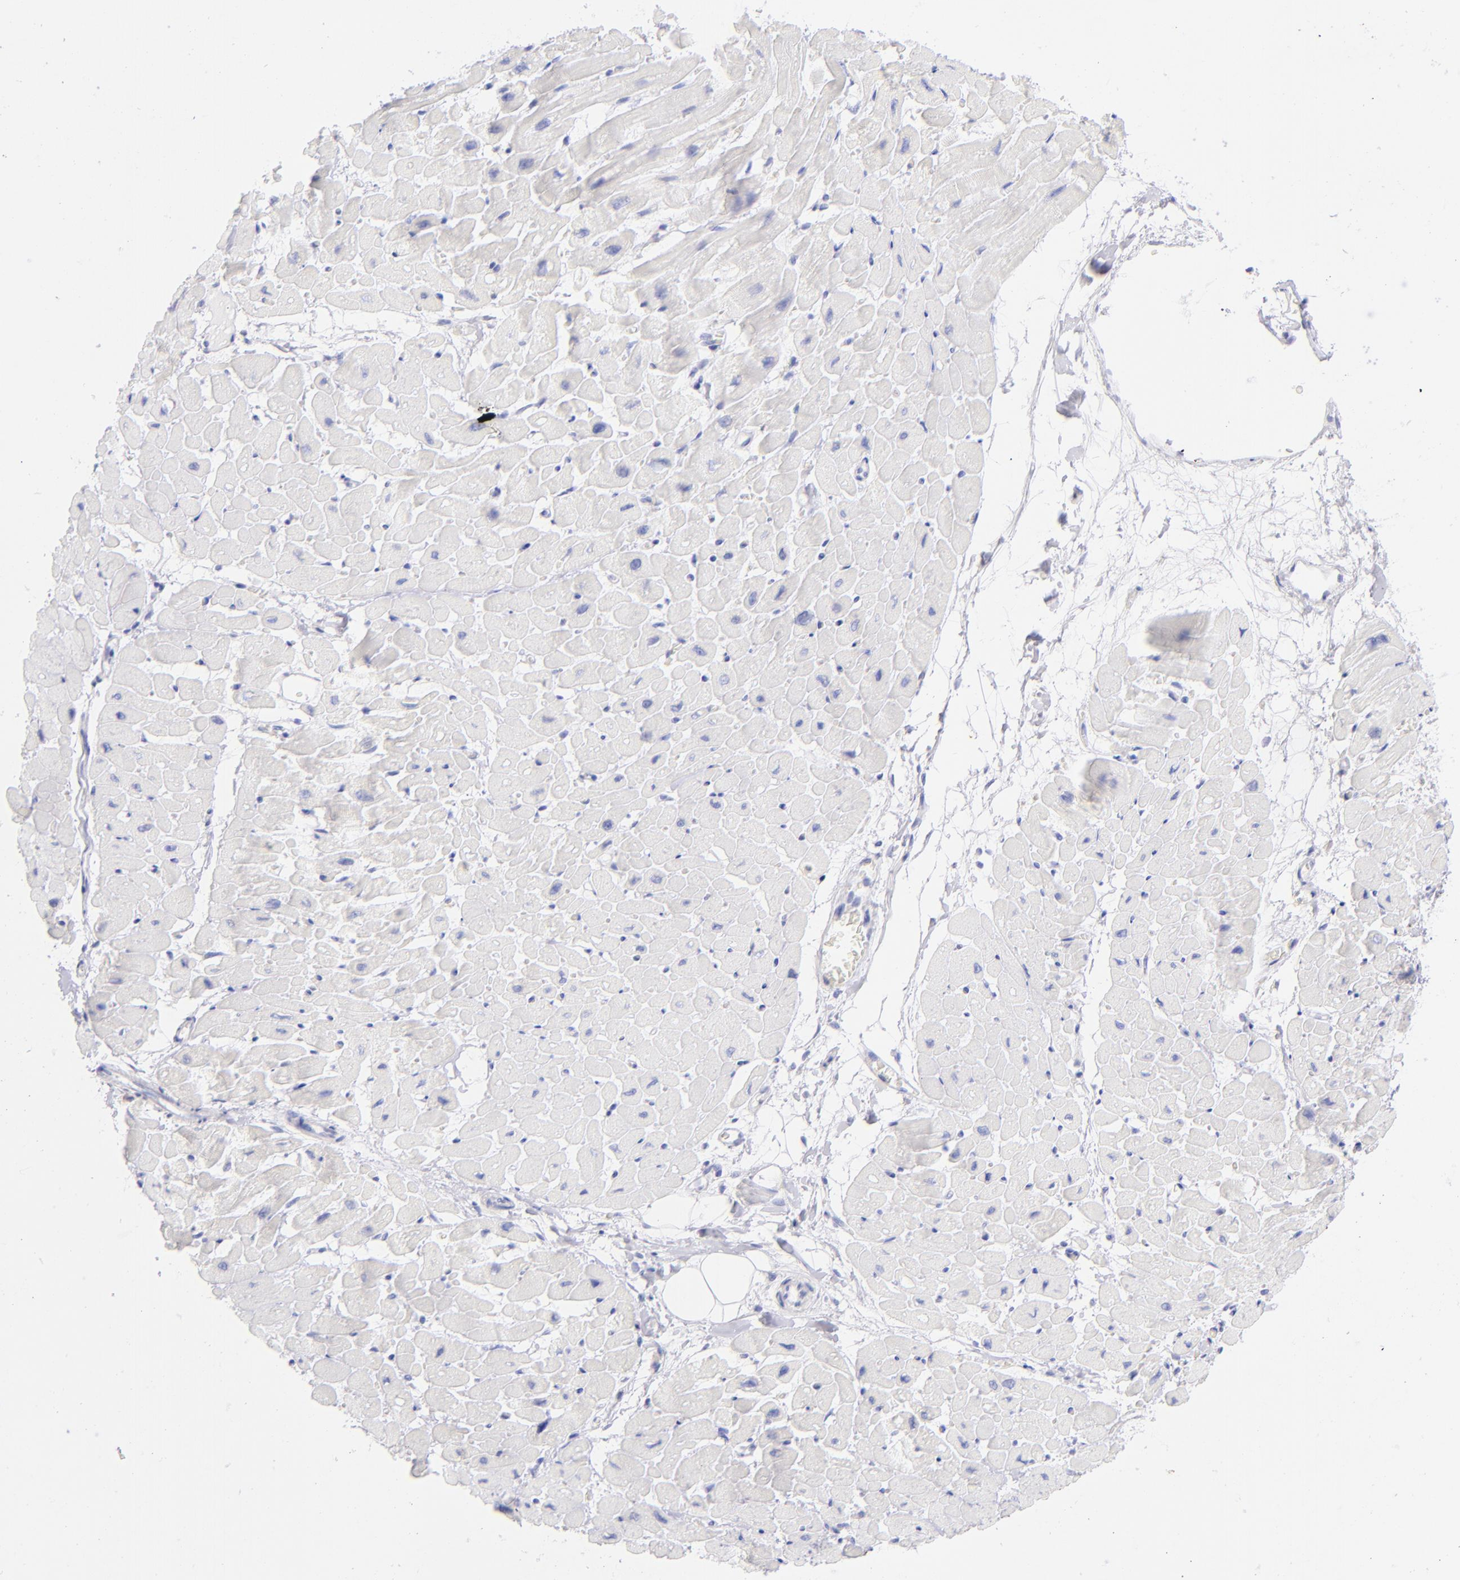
{"staining": {"intensity": "negative", "quantity": "none", "location": "none"}, "tissue": "heart muscle", "cell_type": "Cardiomyocytes", "image_type": "normal", "snomed": [{"axis": "morphology", "description": "Normal tissue, NOS"}, {"axis": "topography", "description": "Heart"}], "caption": "Human heart muscle stained for a protein using immunohistochemistry (IHC) exhibits no staining in cardiomyocytes.", "gene": "CD69", "patient": {"sex": "male", "age": 45}}